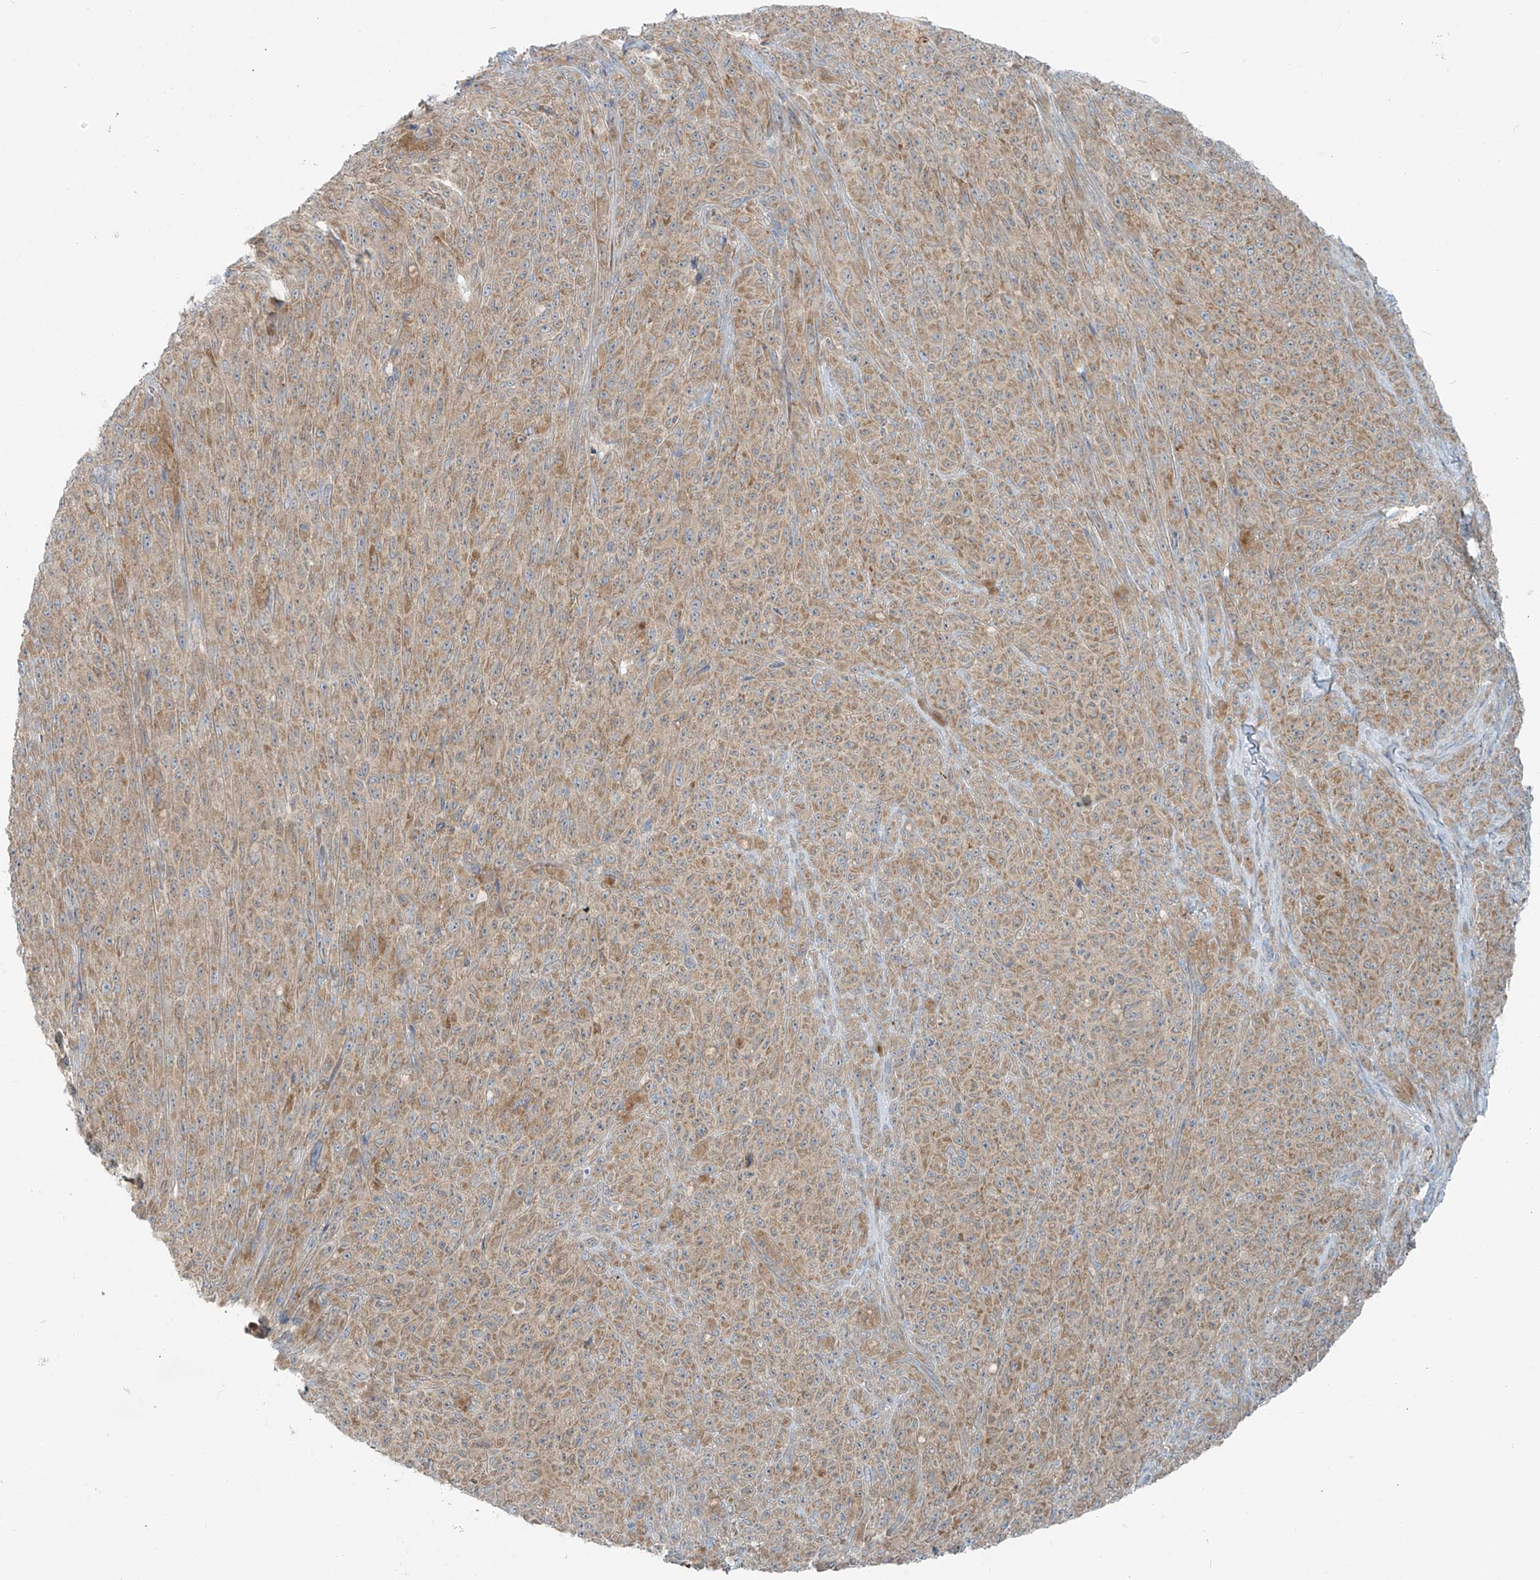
{"staining": {"intensity": "moderate", "quantity": ">75%", "location": "cytoplasmic/membranous"}, "tissue": "melanoma", "cell_type": "Tumor cells", "image_type": "cancer", "snomed": [{"axis": "morphology", "description": "Malignant melanoma, NOS"}, {"axis": "topography", "description": "Skin"}], "caption": "A medium amount of moderate cytoplasmic/membranous staining is identified in approximately >75% of tumor cells in malignant melanoma tissue.", "gene": "LZTS3", "patient": {"sex": "female", "age": 82}}